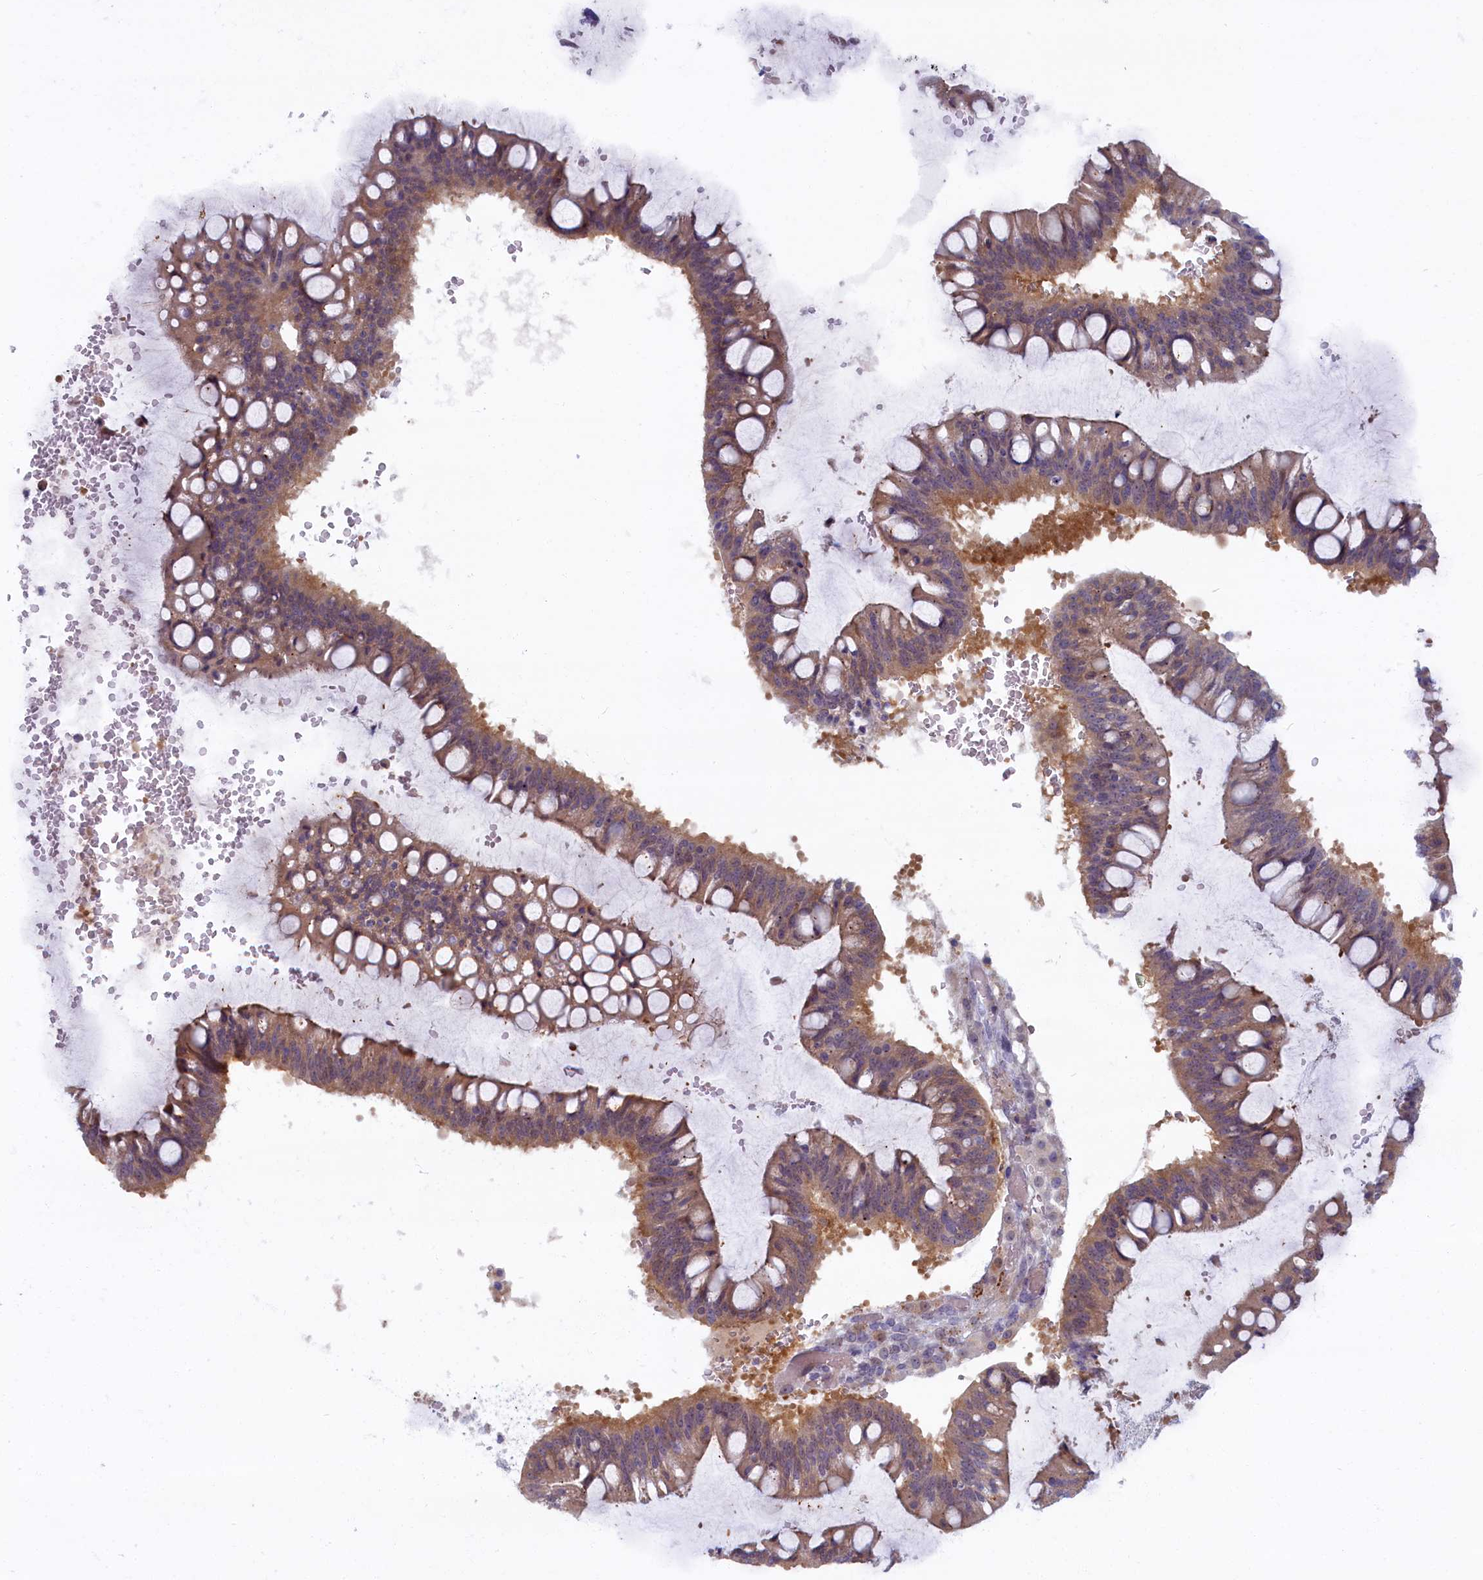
{"staining": {"intensity": "moderate", "quantity": ">75%", "location": "cytoplasmic/membranous"}, "tissue": "ovarian cancer", "cell_type": "Tumor cells", "image_type": "cancer", "snomed": [{"axis": "morphology", "description": "Cystadenocarcinoma, mucinous, NOS"}, {"axis": "topography", "description": "Ovary"}], "caption": "The immunohistochemical stain labels moderate cytoplasmic/membranous expression in tumor cells of ovarian cancer tissue.", "gene": "FCSK", "patient": {"sex": "female", "age": 73}}